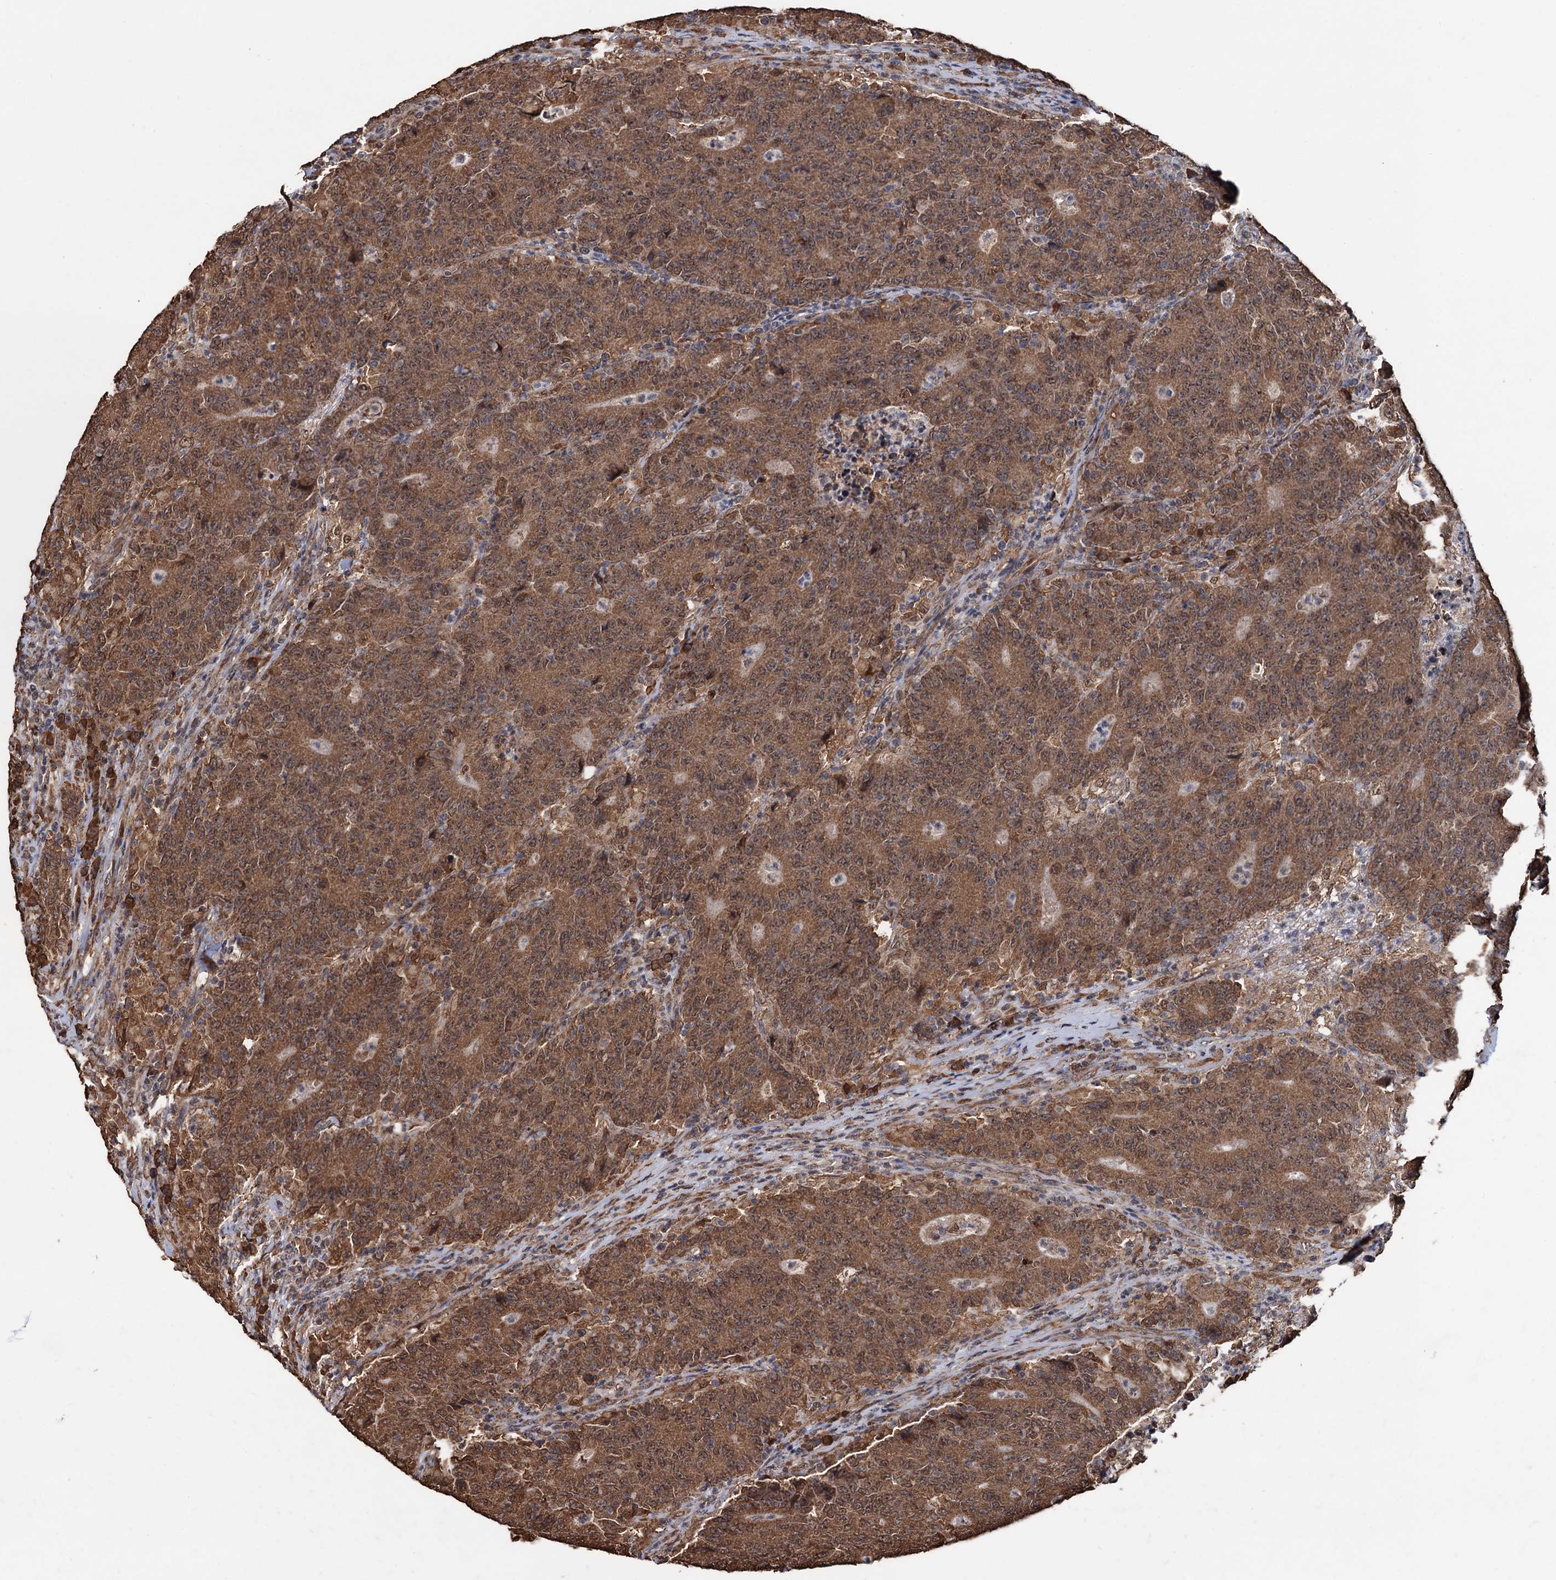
{"staining": {"intensity": "moderate", "quantity": ">75%", "location": "cytoplasmic/membranous,nuclear"}, "tissue": "colorectal cancer", "cell_type": "Tumor cells", "image_type": "cancer", "snomed": [{"axis": "morphology", "description": "Adenocarcinoma, NOS"}, {"axis": "topography", "description": "Colon"}], "caption": "This histopathology image demonstrates adenocarcinoma (colorectal) stained with immunohistochemistry (IHC) to label a protein in brown. The cytoplasmic/membranous and nuclear of tumor cells show moderate positivity for the protein. Nuclei are counter-stained blue.", "gene": "TBC1D12", "patient": {"sex": "female", "age": 75}}